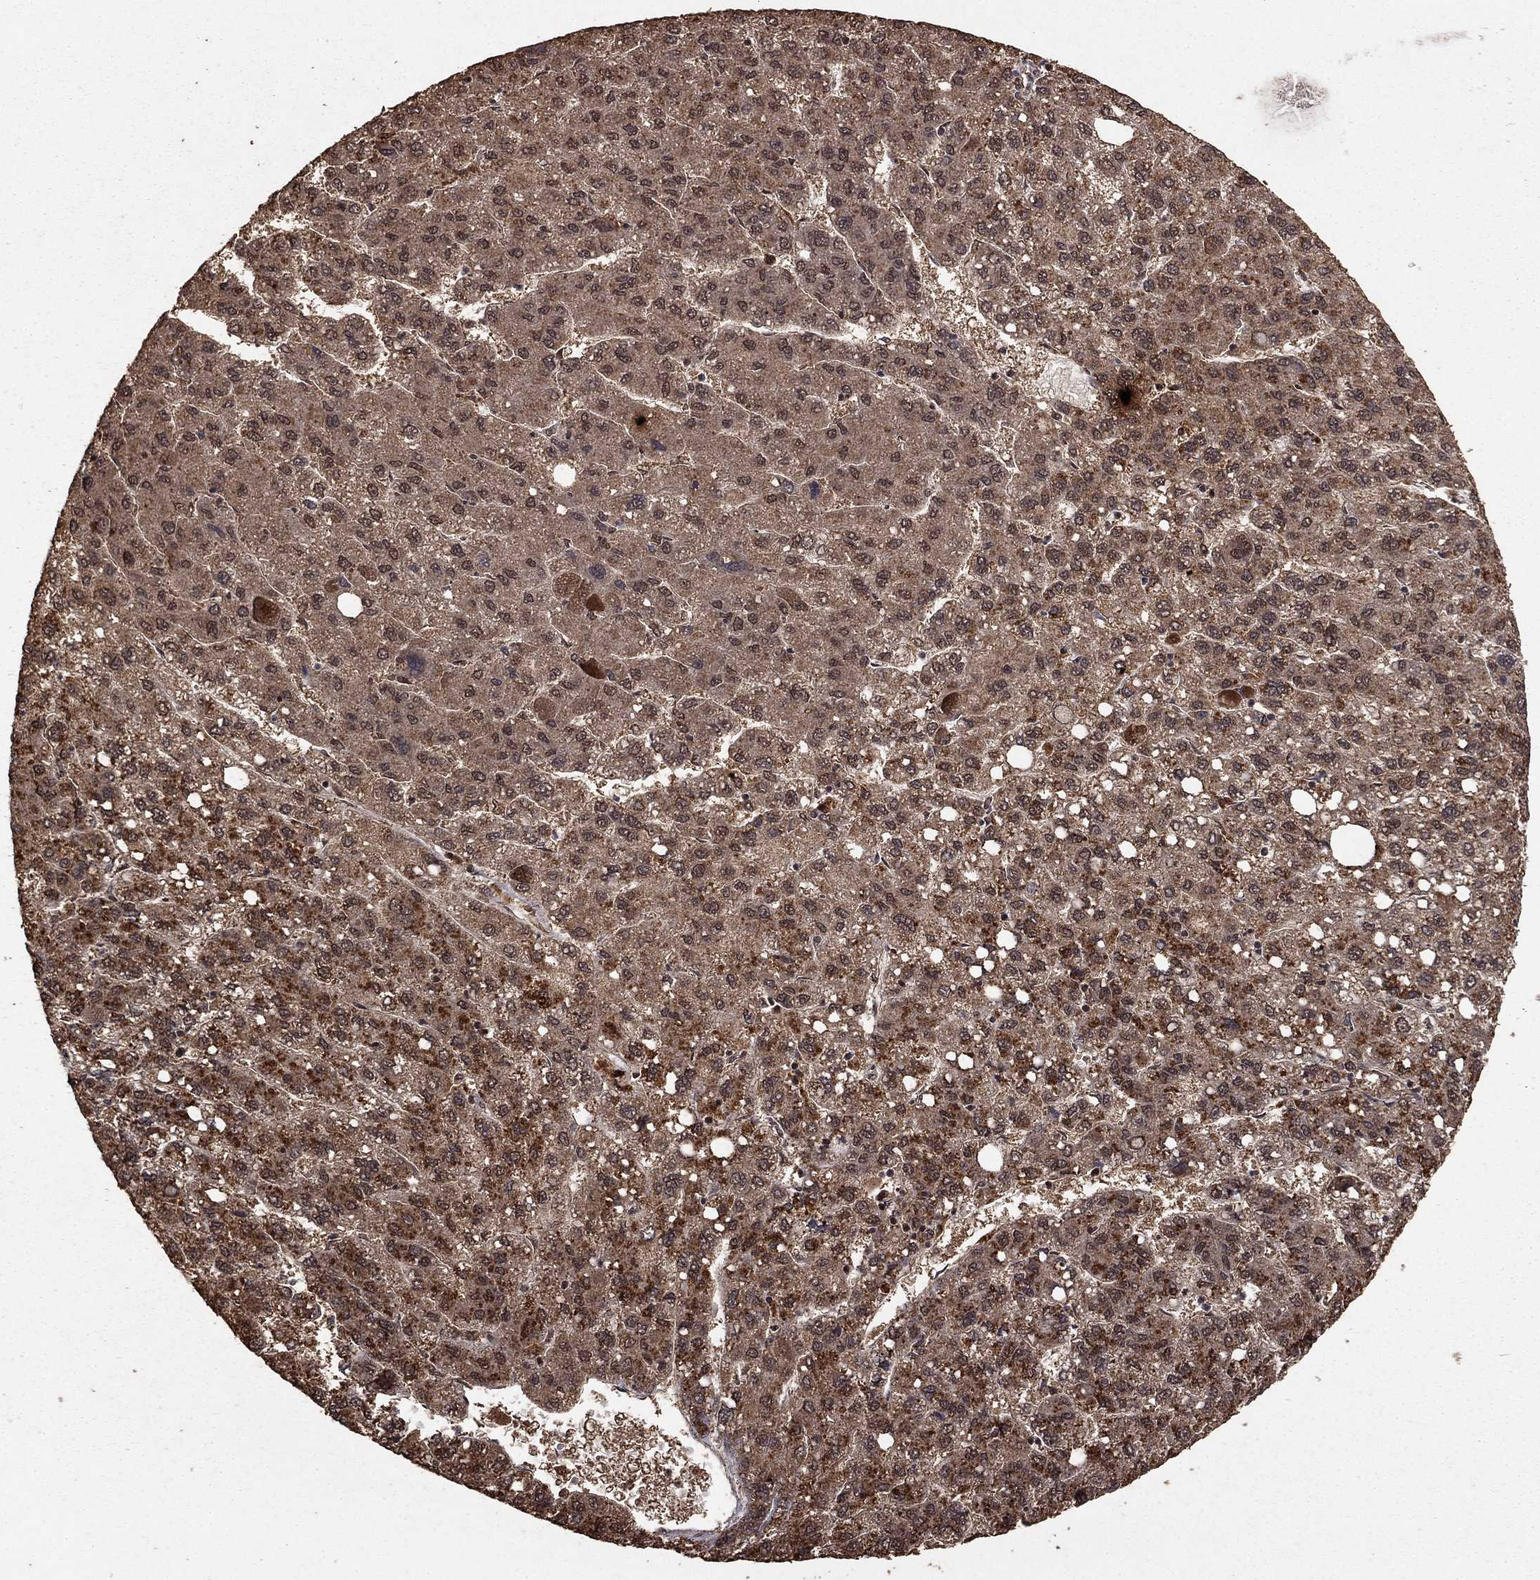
{"staining": {"intensity": "strong", "quantity": "25%-75%", "location": "cytoplasmic/membranous"}, "tissue": "liver cancer", "cell_type": "Tumor cells", "image_type": "cancer", "snomed": [{"axis": "morphology", "description": "Carcinoma, Hepatocellular, NOS"}, {"axis": "topography", "description": "Liver"}], "caption": "DAB immunohistochemical staining of human liver cancer (hepatocellular carcinoma) demonstrates strong cytoplasmic/membranous protein staining in approximately 25%-75% of tumor cells.", "gene": "PRDM1", "patient": {"sex": "female", "age": 82}}